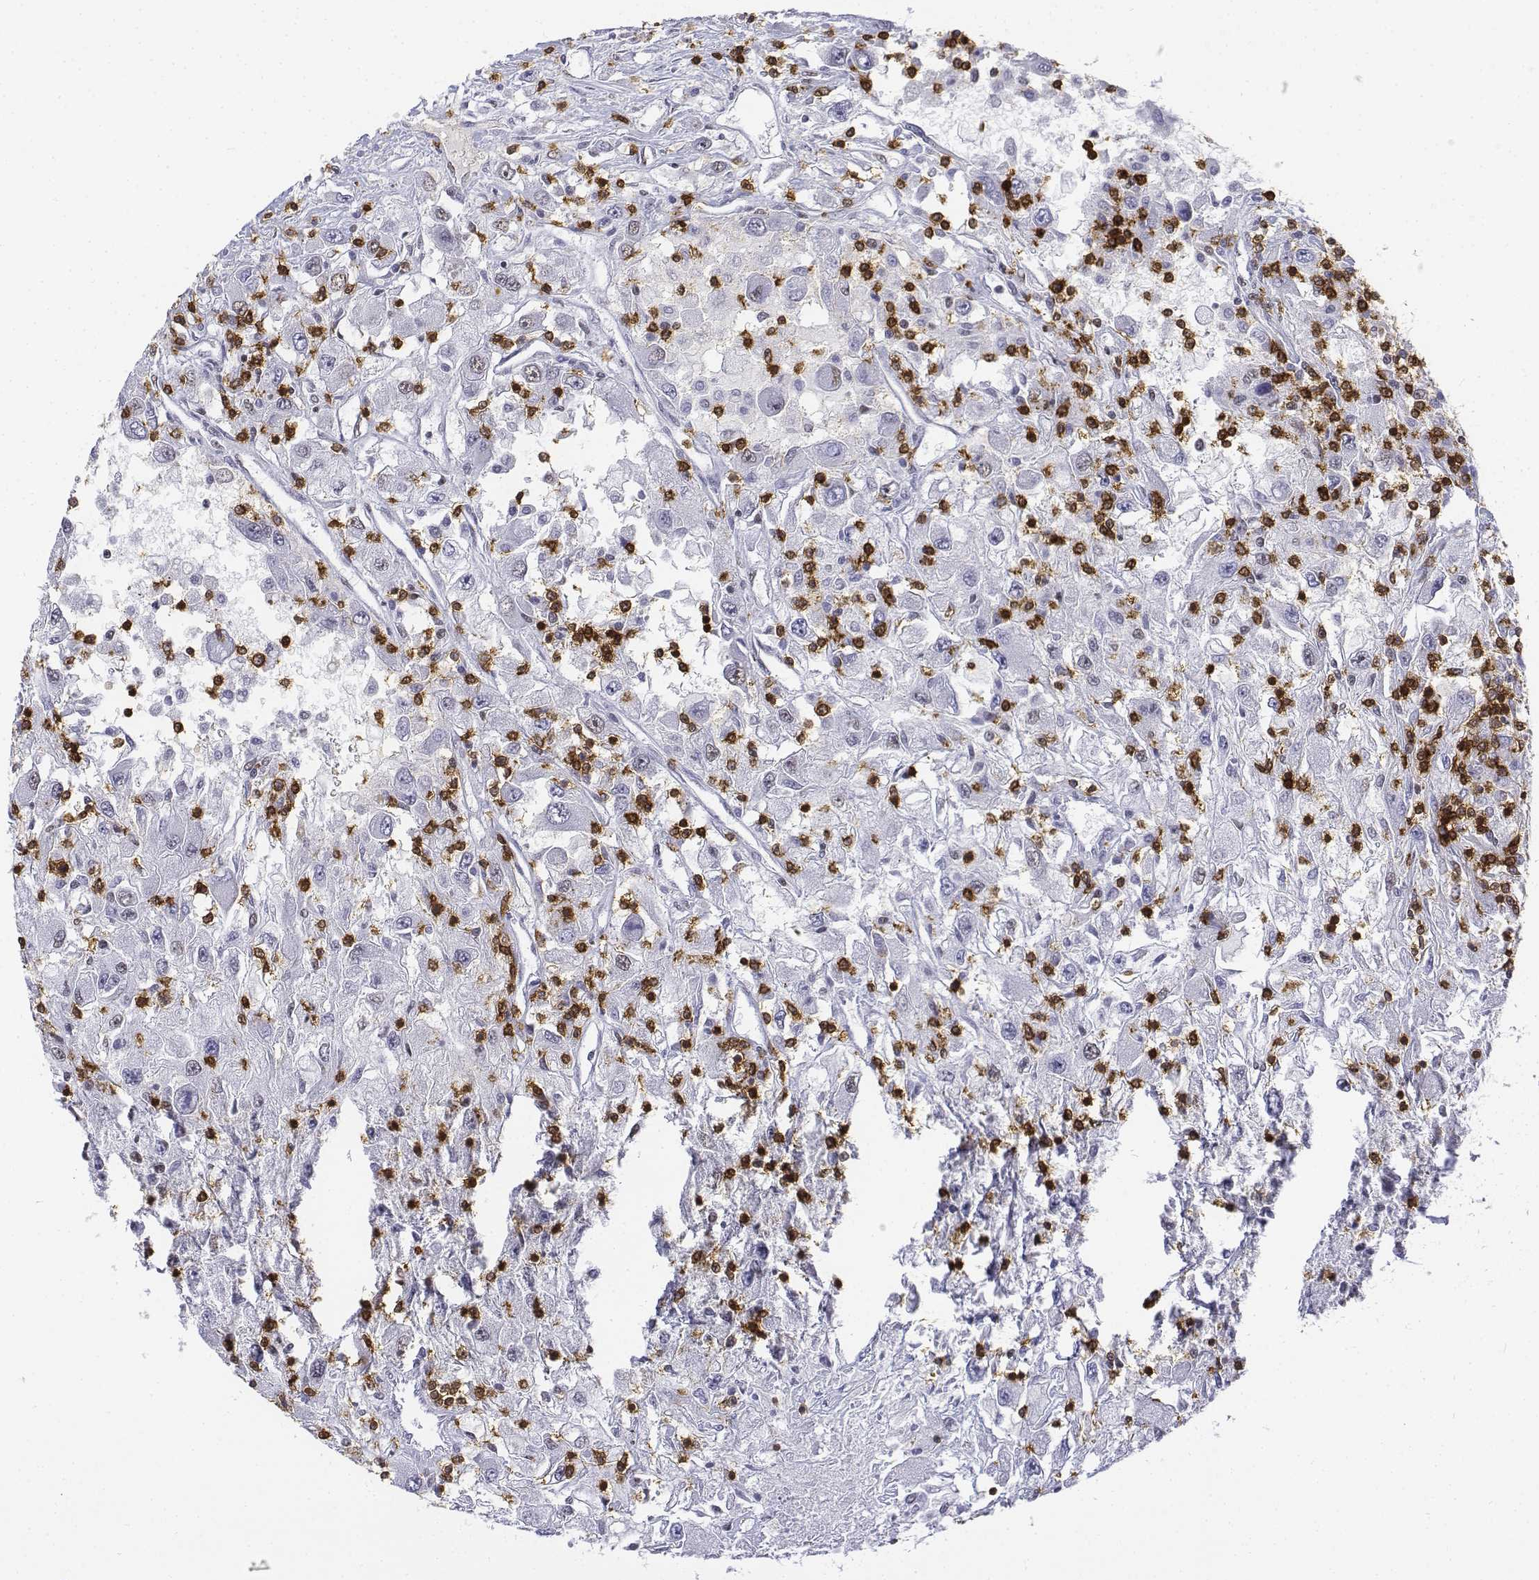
{"staining": {"intensity": "negative", "quantity": "none", "location": "none"}, "tissue": "renal cancer", "cell_type": "Tumor cells", "image_type": "cancer", "snomed": [{"axis": "morphology", "description": "Adenocarcinoma, NOS"}, {"axis": "topography", "description": "Kidney"}], "caption": "A histopathology image of human renal cancer is negative for staining in tumor cells.", "gene": "CD3E", "patient": {"sex": "female", "age": 67}}